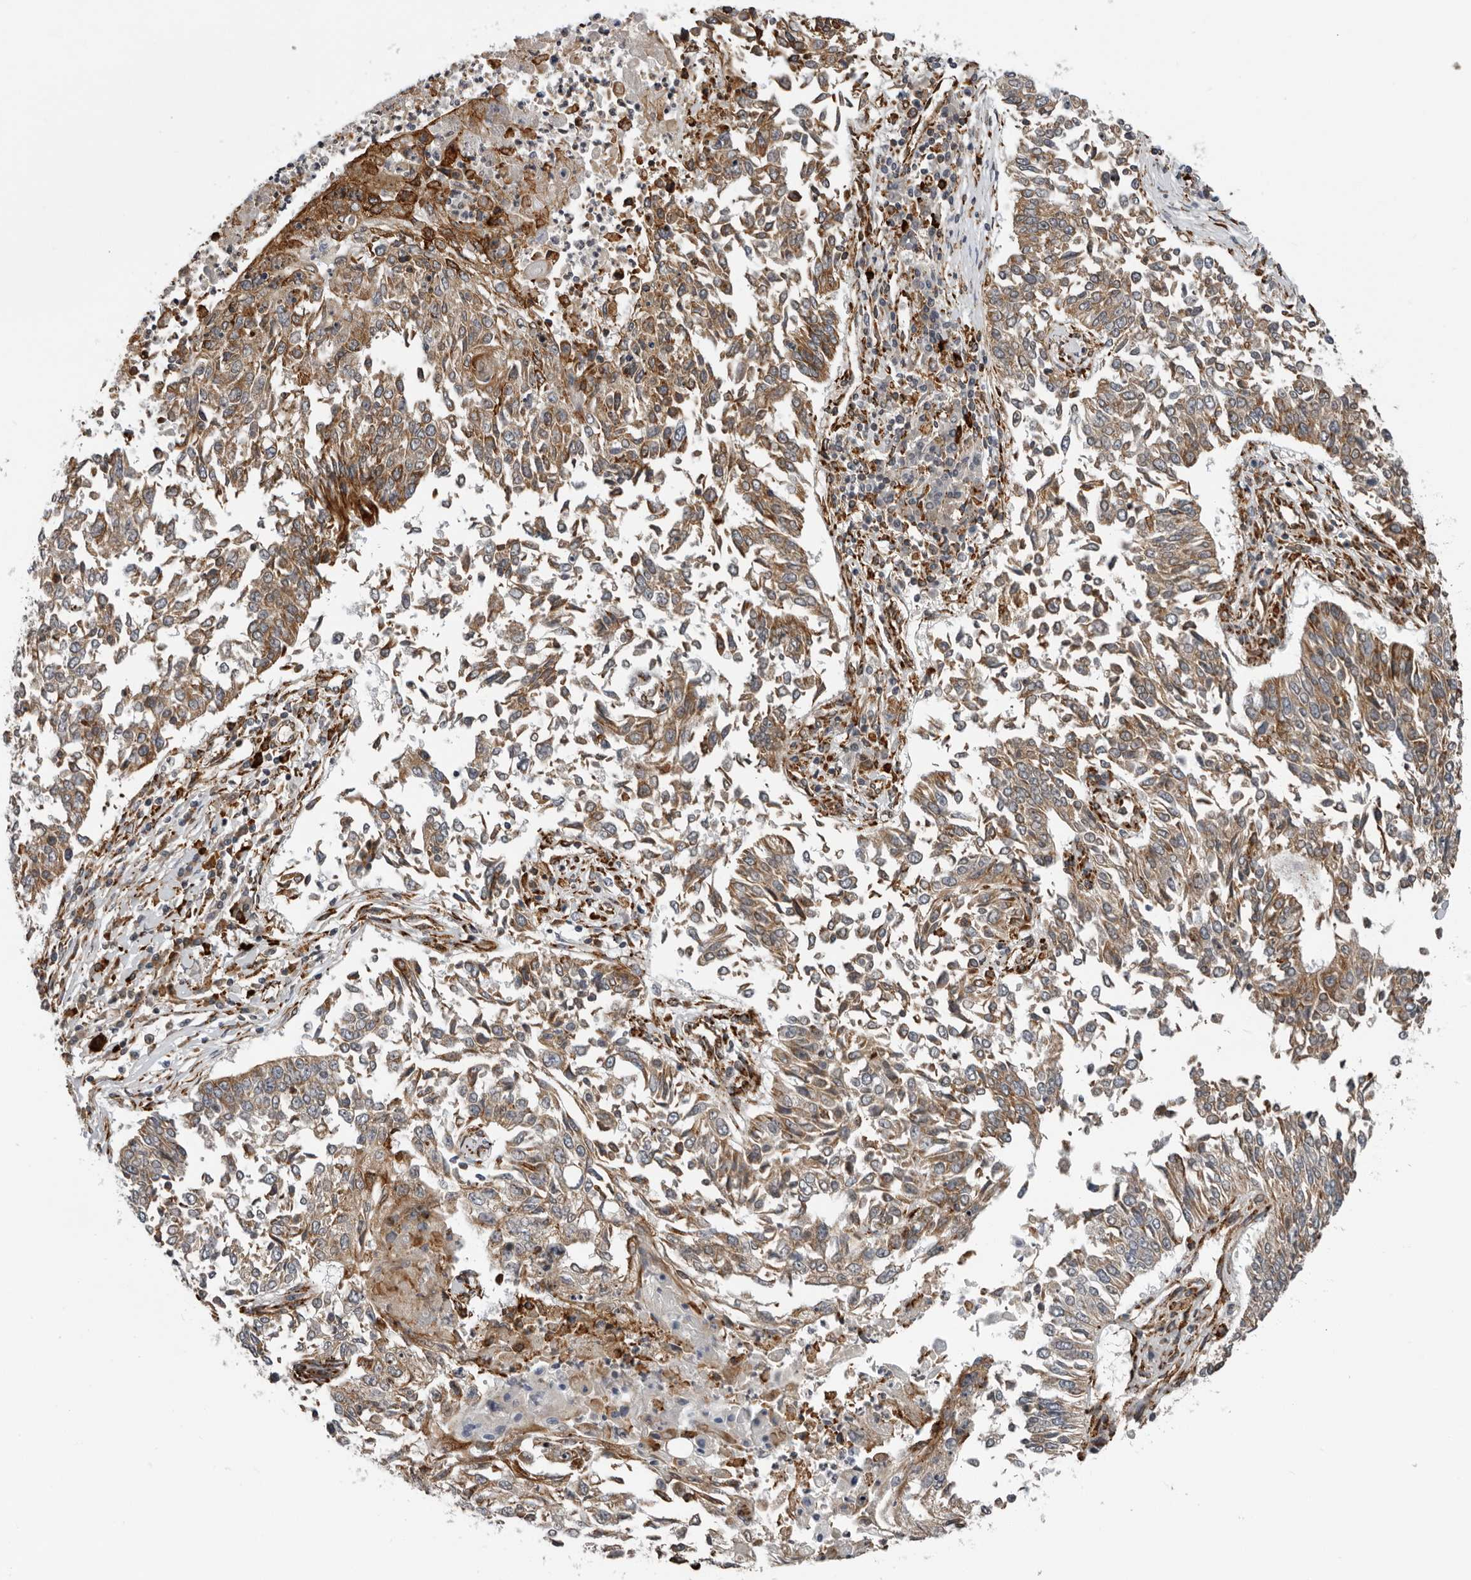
{"staining": {"intensity": "moderate", "quantity": "25%-75%", "location": "cytoplasmic/membranous"}, "tissue": "lung cancer", "cell_type": "Tumor cells", "image_type": "cancer", "snomed": [{"axis": "morphology", "description": "Normal tissue, NOS"}, {"axis": "morphology", "description": "Squamous cell carcinoma, NOS"}, {"axis": "topography", "description": "Cartilage tissue"}, {"axis": "topography", "description": "Bronchus"}, {"axis": "topography", "description": "Lung"}, {"axis": "topography", "description": "Peripheral nerve tissue"}], "caption": "Immunohistochemistry (IHC) photomicrograph of lung squamous cell carcinoma stained for a protein (brown), which reveals medium levels of moderate cytoplasmic/membranous staining in about 25%-75% of tumor cells.", "gene": "ALPK2", "patient": {"sex": "female", "age": 49}}